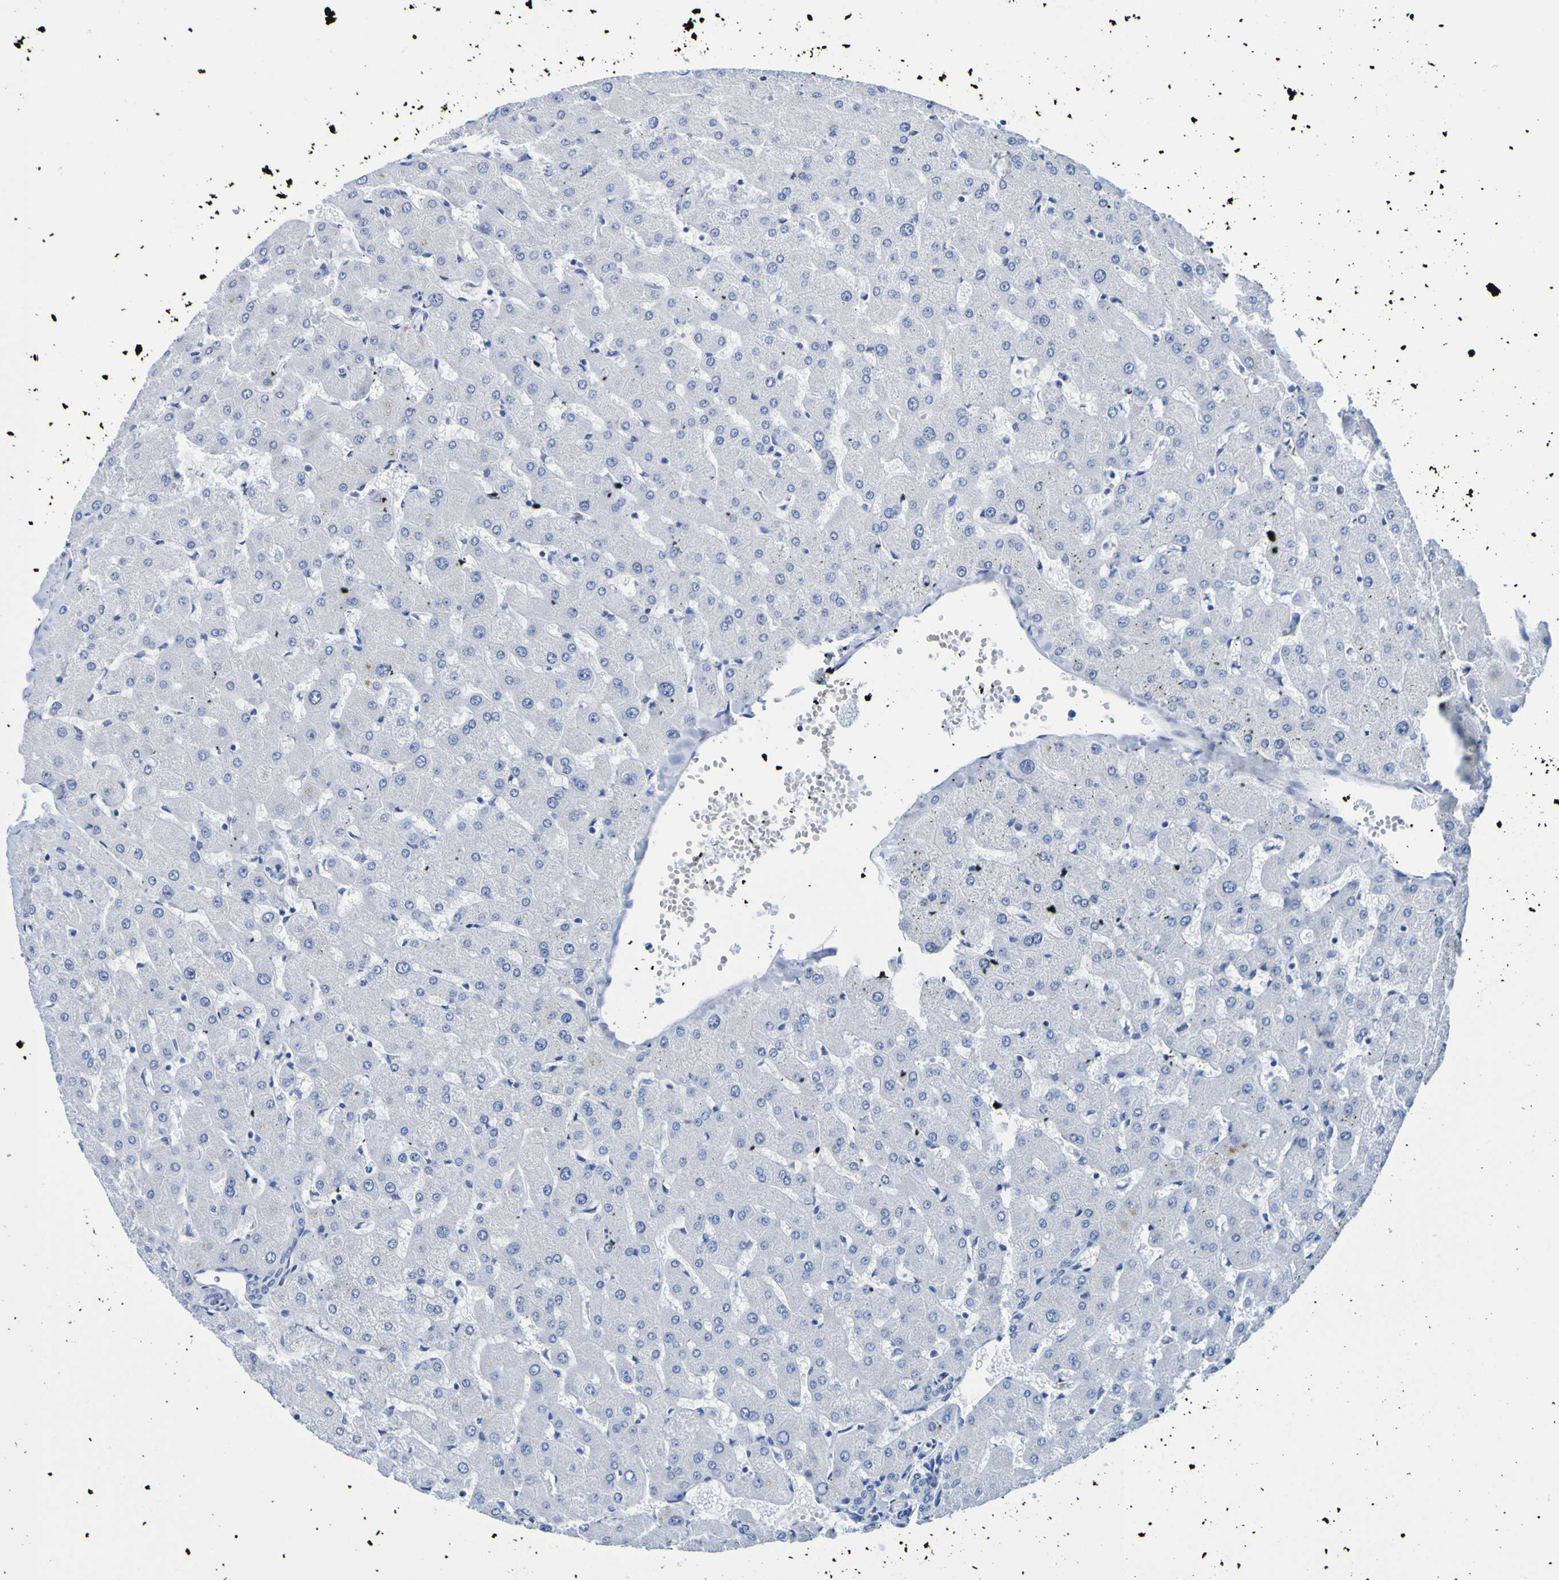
{"staining": {"intensity": "negative", "quantity": "none", "location": "none"}, "tissue": "liver", "cell_type": "Cholangiocytes", "image_type": "normal", "snomed": [{"axis": "morphology", "description": "Normal tissue, NOS"}, {"axis": "topography", "description": "Liver"}], "caption": "Immunohistochemistry (IHC) of unremarkable liver demonstrates no positivity in cholangiocytes.", "gene": "DPEP1", "patient": {"sex": "female", "age": 63}}